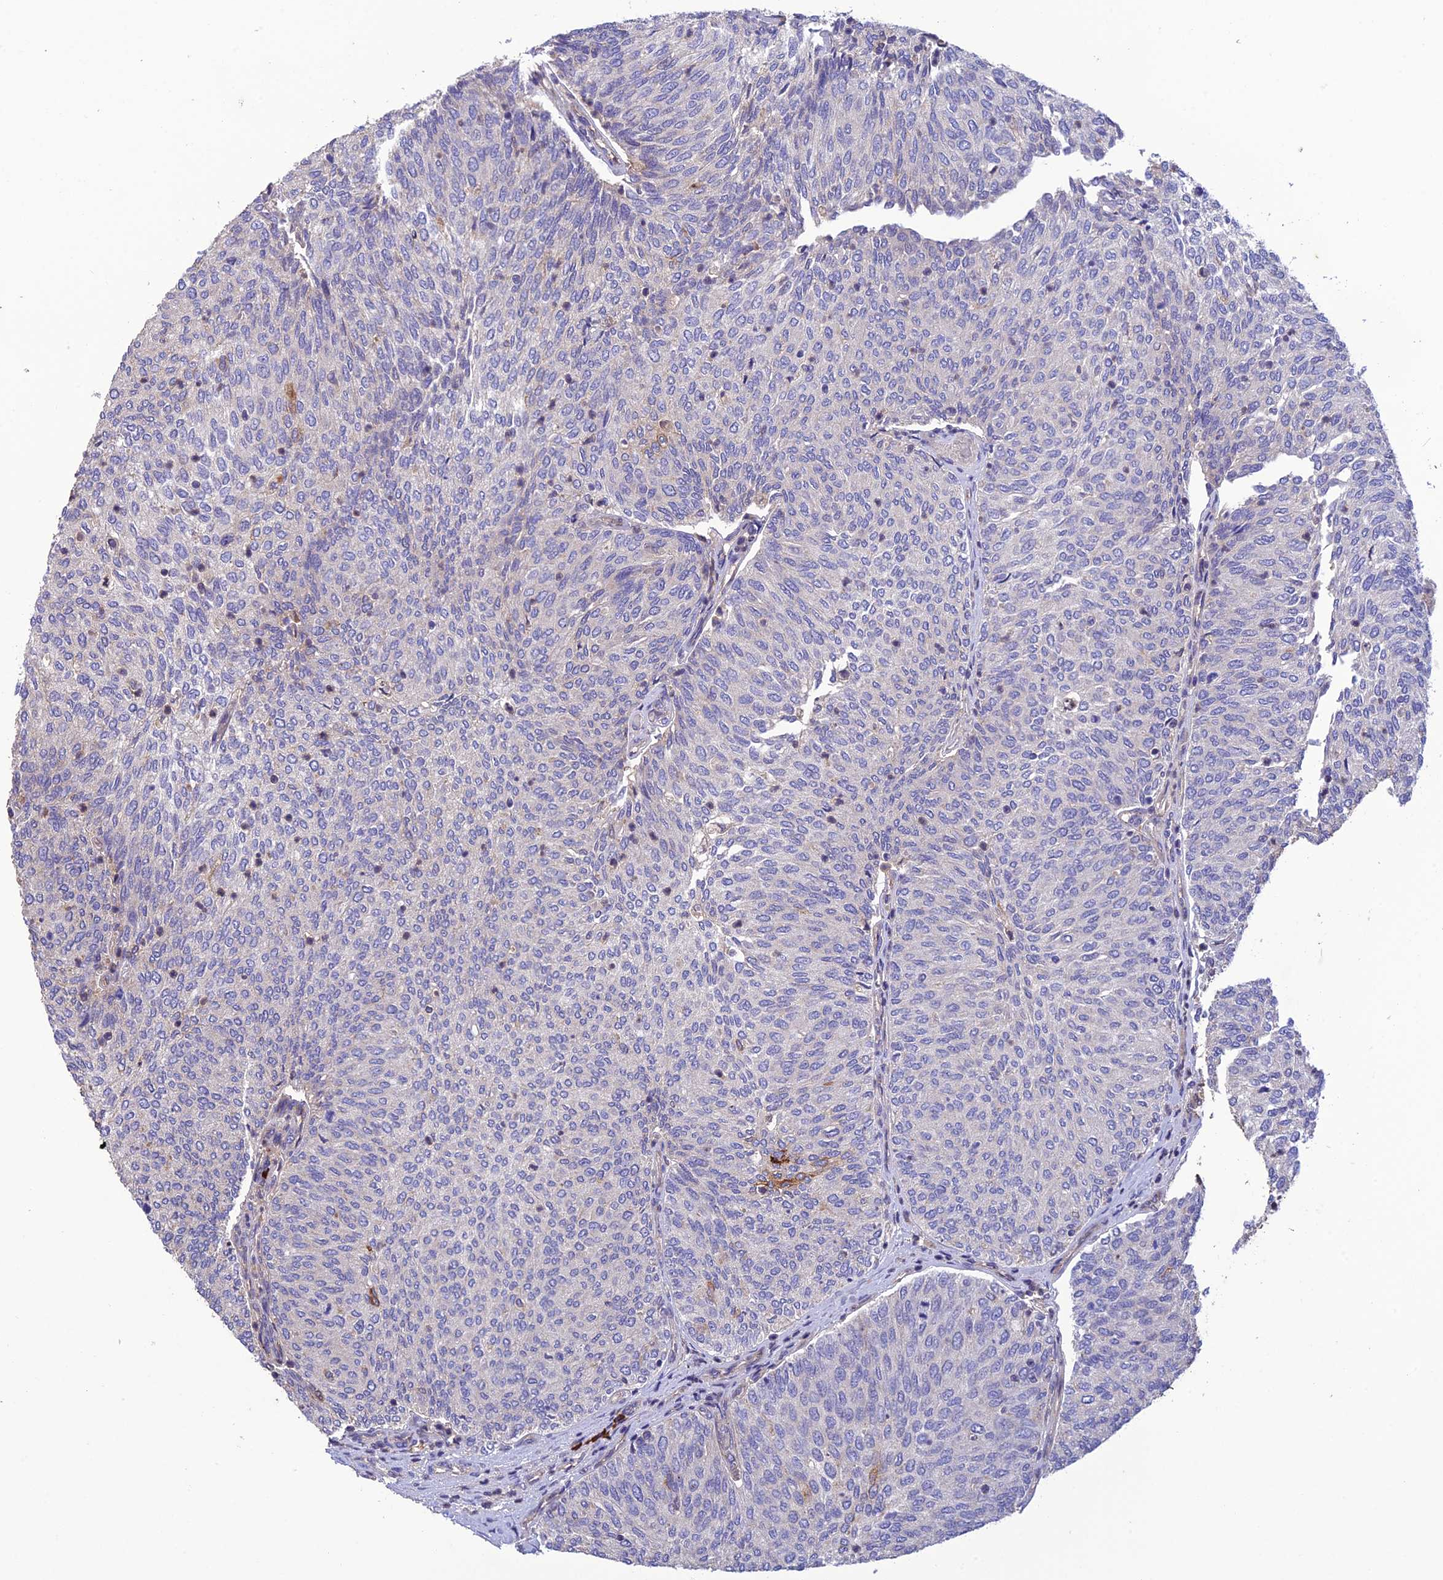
{"staining": {"intensity": "negative", "quantity": "none", "location": "none"}, "tissue": "urothelial cancer", "cell_type": "Tumor cells", "image_type": "cancer", "snomed": [{"axis": "morphology", "description": "Urothelial carcinoma, High grade"}, {"axis": "topography", "description": "Urinary bladder"}], "caption": "The micrograph reveals no significant expression in tumor cells of urothelial cancer.", "gene": "MIOS", "patient": {"sex": "female", "age": 79}}